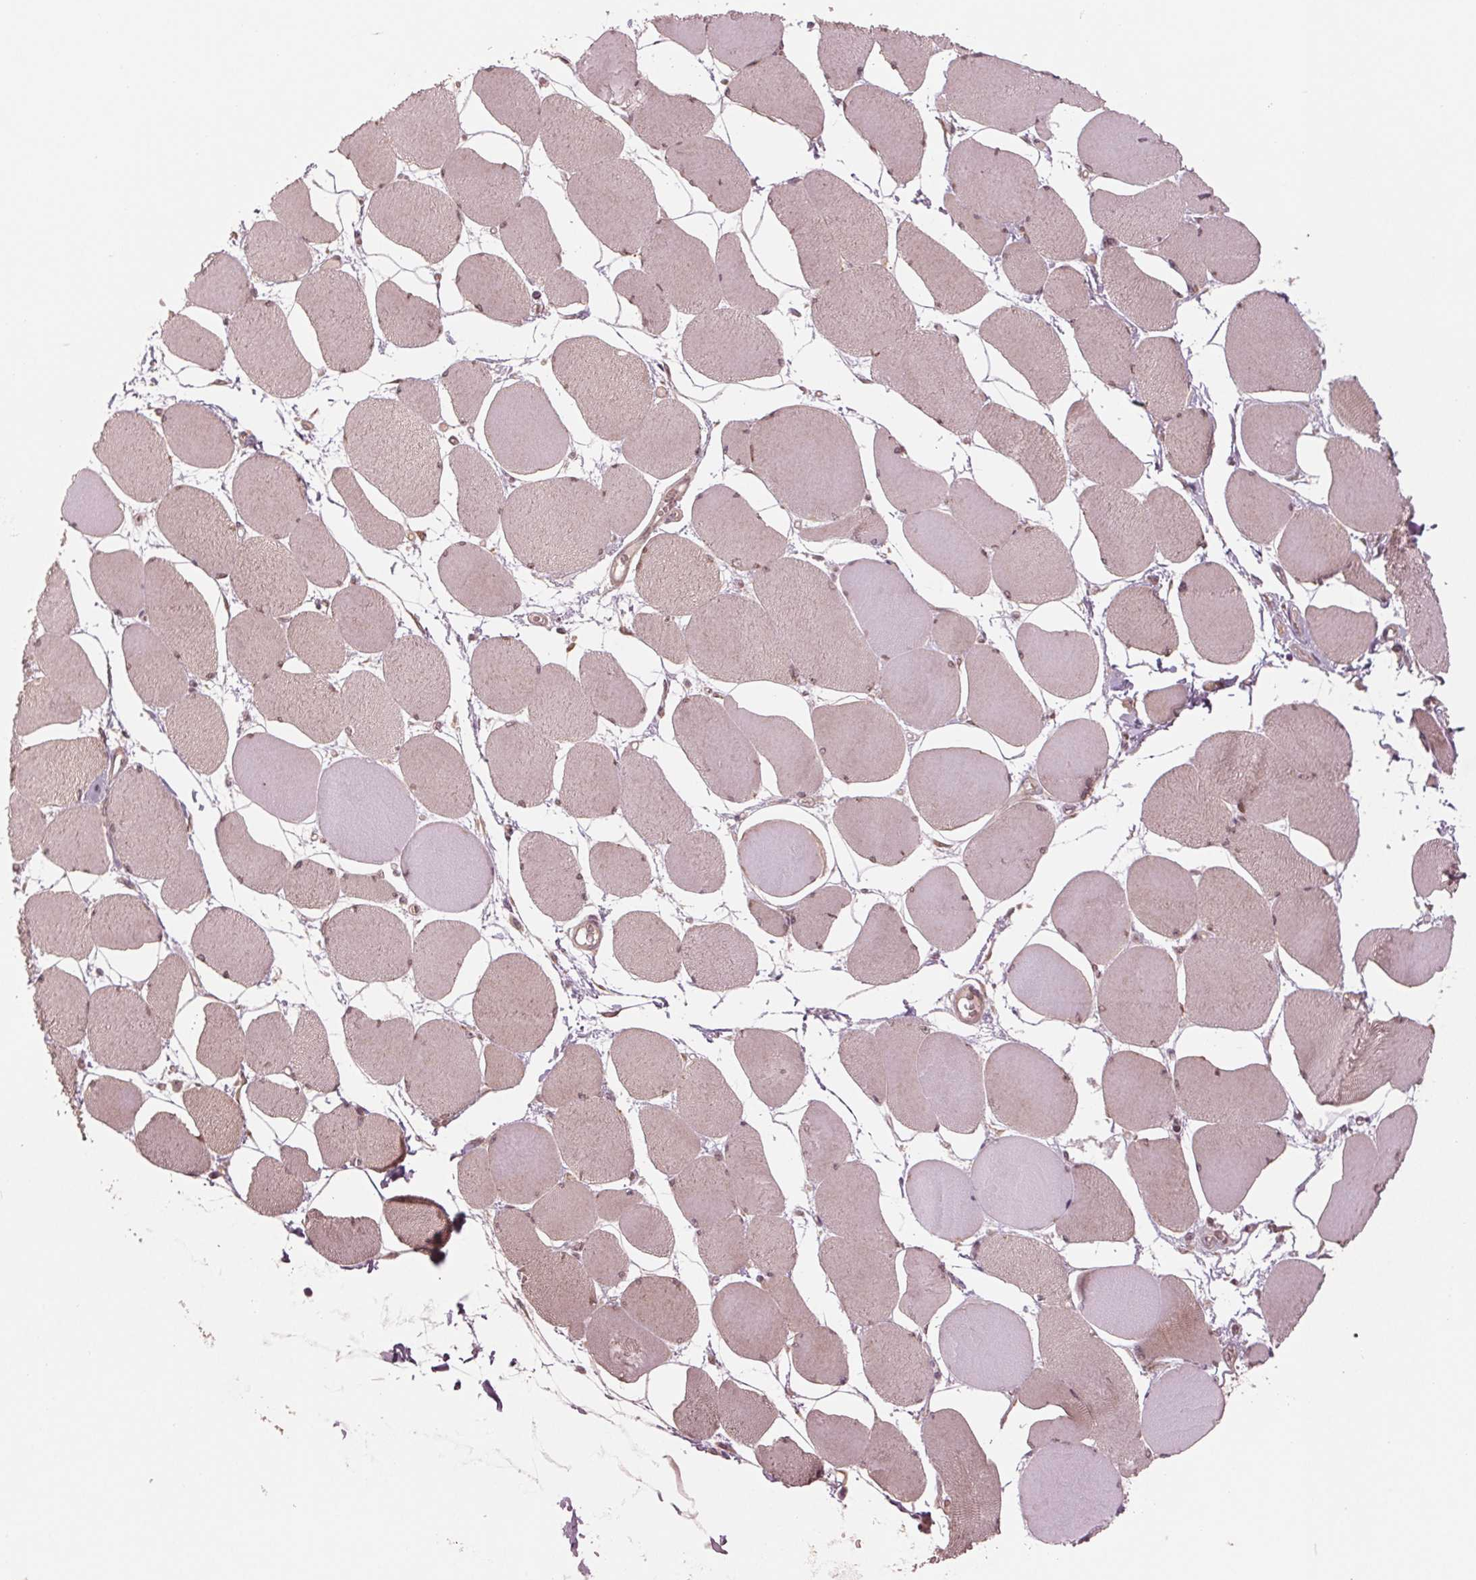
{"staining": {"intensity": "weak", "quantity": "25%-75%", "location": "cytoplasmic/membranous,nuclear"}, "tissue": "skeletal muscle", "cell_type": "Myocytes", "image_type": "normal", "snomed": [{"axis": "morphology", "description": "Normal tissue, NOS"}, {"axis": "topography", "description": "Skeletal muscle"}], "caption": "Myocytes show low levels of weak cytoplasmic/membranous,nuclear positivity in about 25%-75% of cells in unremarkable human skeletal muscle. Using DAB (3,3'-diaminobenzidine) (brown) and hematoxylin (blue) stains, captured at high magnification using brightfield microscopy.", "gene": "ZNF471", "patient": {"sex": "female", "age": 75}}